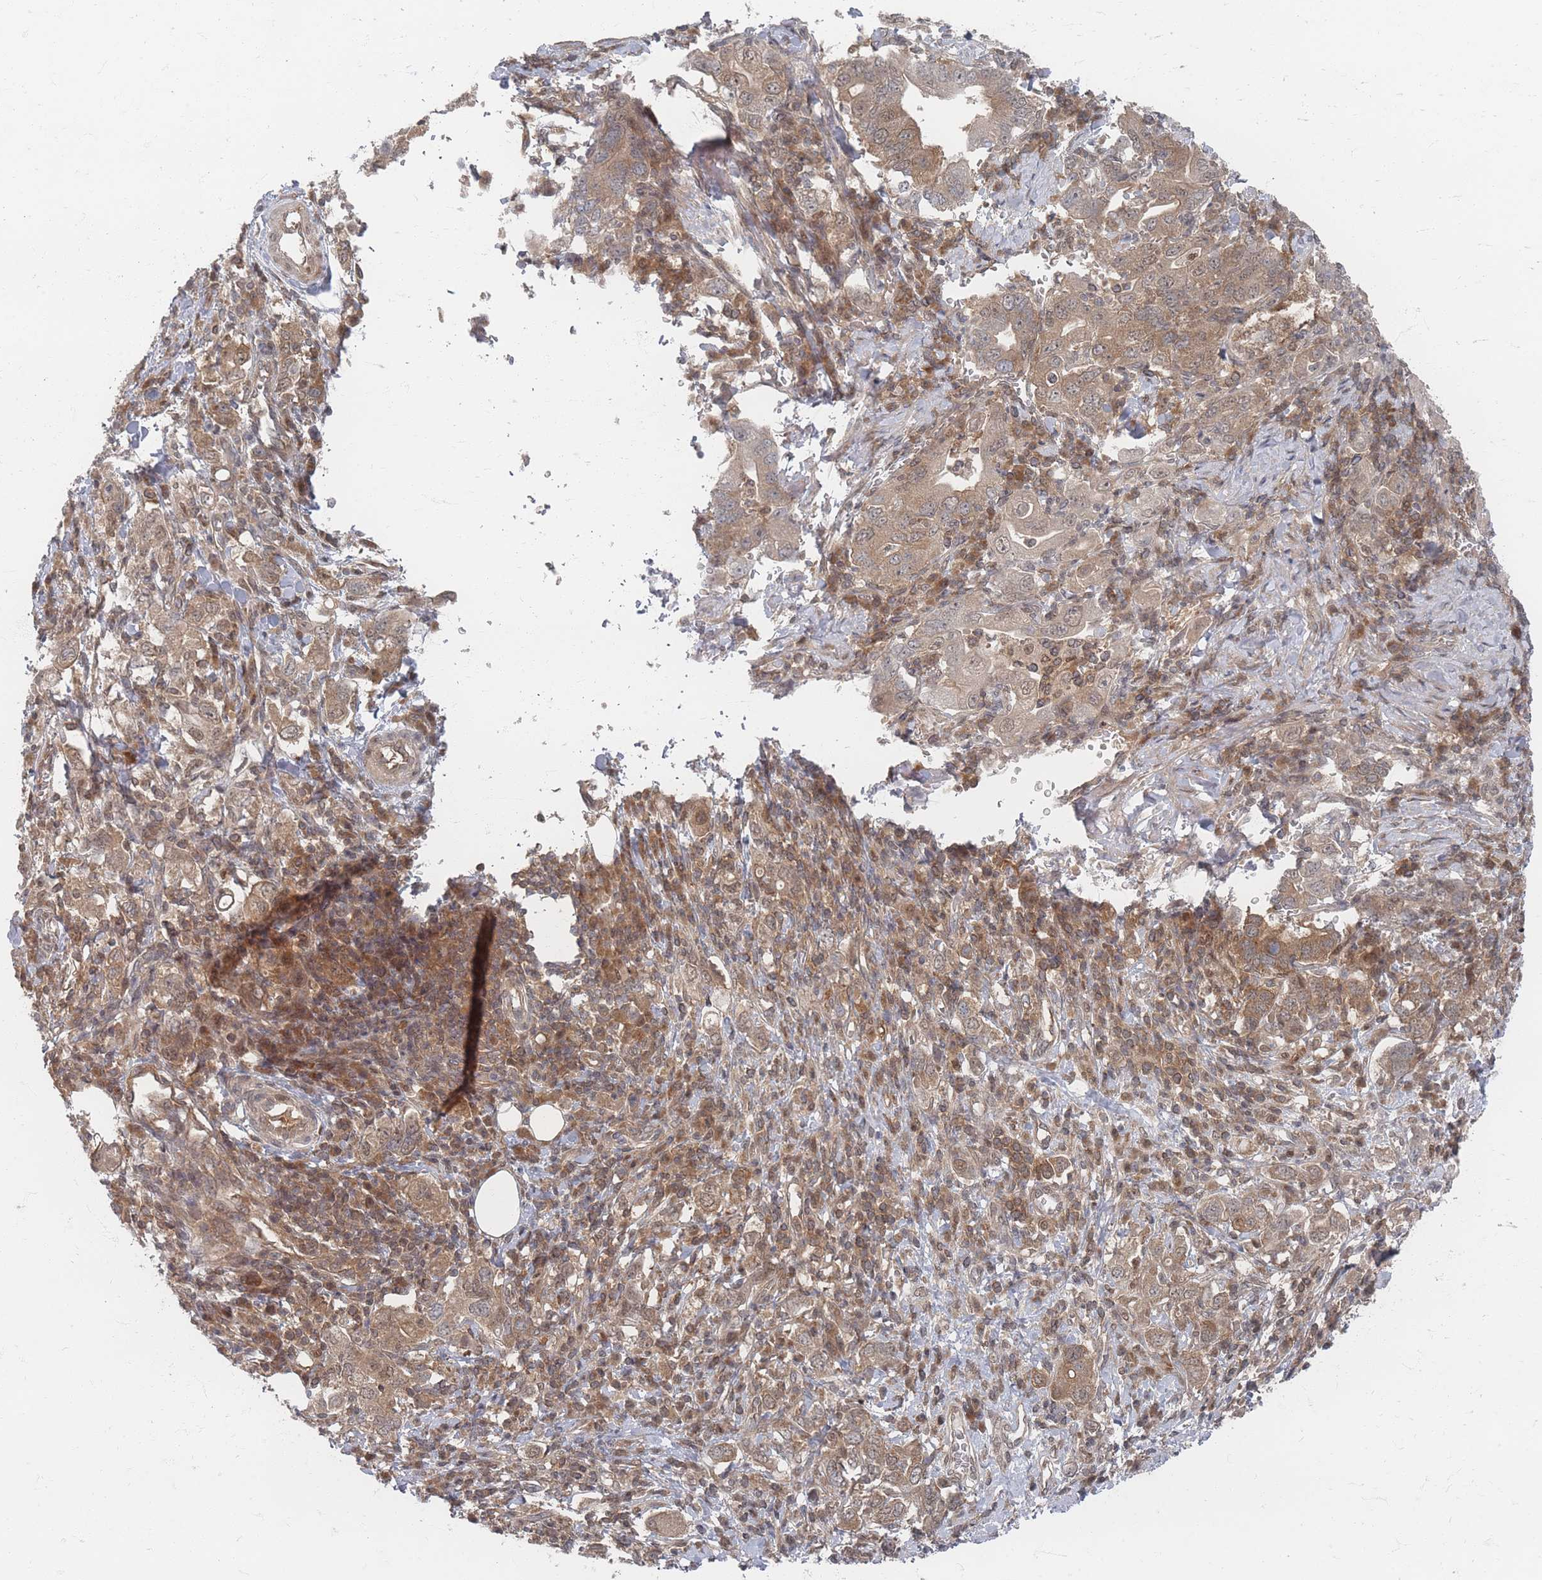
{"staining": {"intensity": "weak", "quantity": ">75%", "location": "cytoplasmic/membranous,nuclear"}, "tissue": "stomach cancer", "cell_type": "Tumor cells", "image_type": "cancer", "snomed": [{"axis": "morphology", "description": "Adenocarcinoma, NOS"}, {"axis": "topography", "description": "Stomach, upper"}, {"axis": "topography", "description": "Stomach"}], "caption": "Protein staining shows weak cytoplasmic/membranous and nuclear expression in approximately >75% of tumor cells in stomach cancer (adenocarcinoma).", "gene": "PSMD9", "patient": {"sex": "male", "age": 62}}